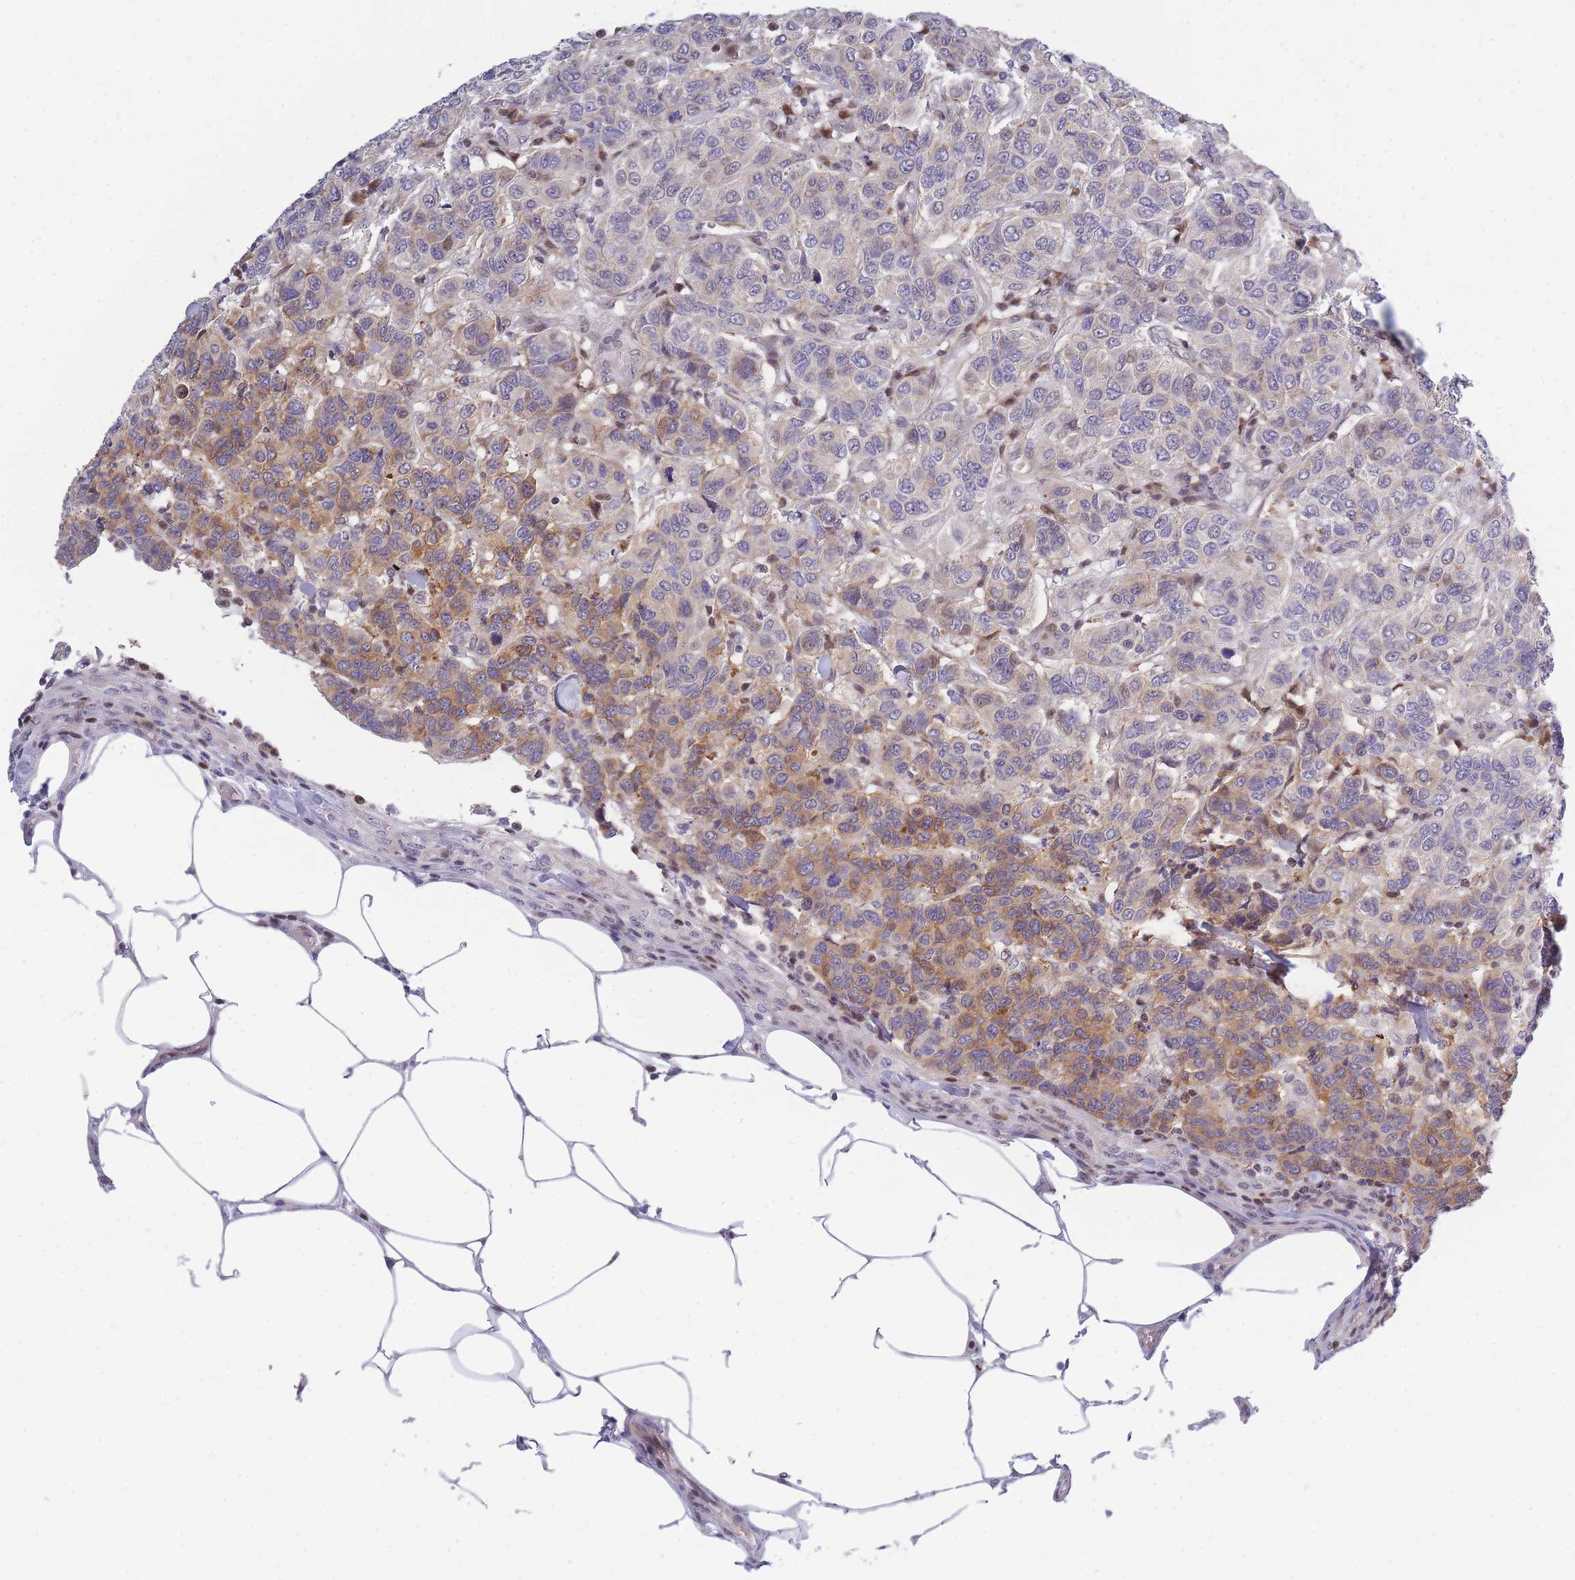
{"staining": {"intensity": "moderate", "quantity": "<25%", "location": "cytoplasmic/membranous"}, "tissue": "breast cancer", "cell_type": "Tumor cells", "image_type": "cancer", "snomed": [{"axis": "morphology", "description": "Duct carcinoma"}, {"axis": "topography", "description": "Breast"}], "caption": "A brown stain shows moderate cytoplasmic/membranous staining of a protein in invasive ductal carcinoma (breast) tumor cells.", "gene": "CRACD", "patient": {"sex": "female", "age": 55}}